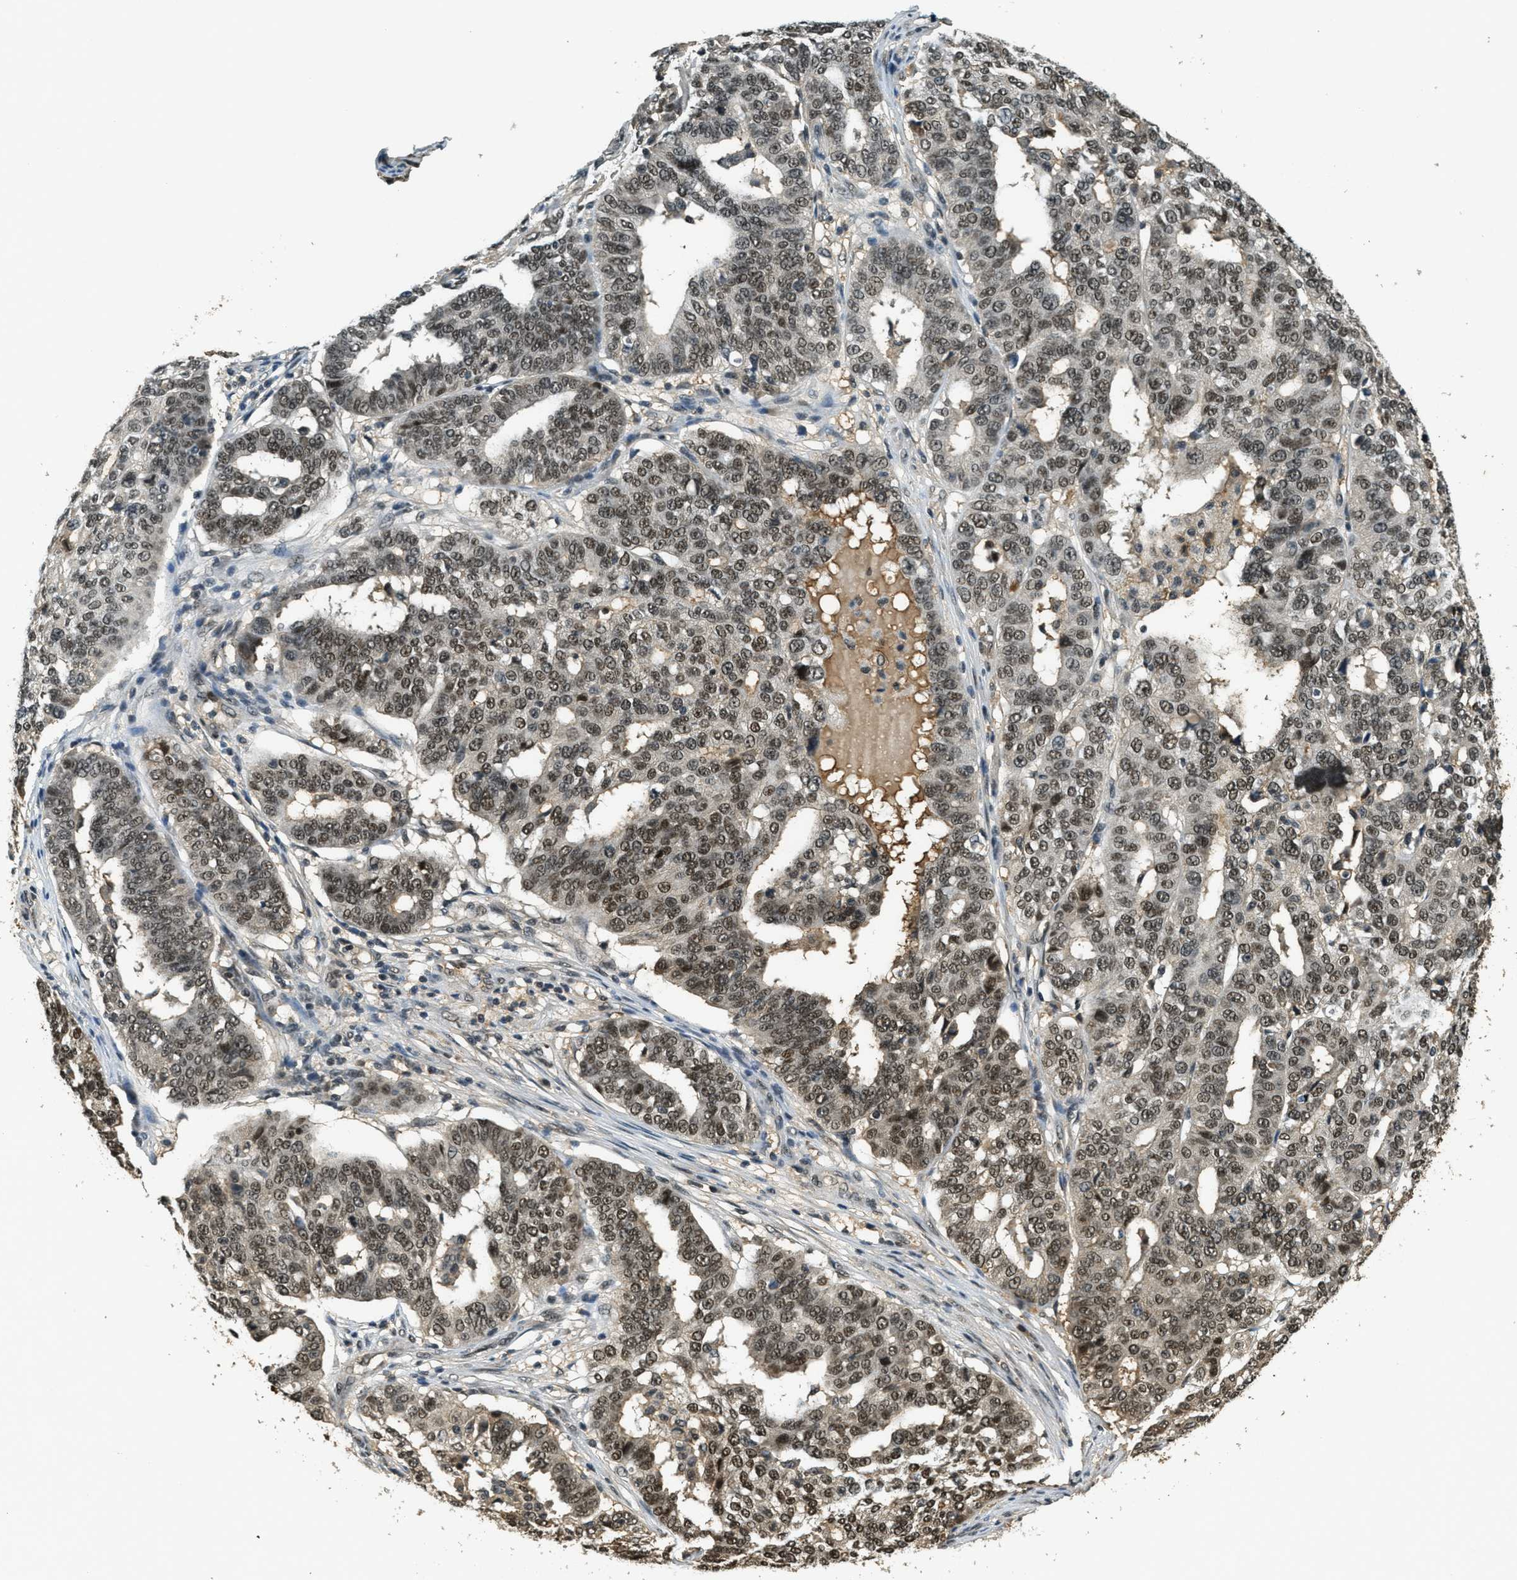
{"staining": {"intensity": "moderate", "quantity": ">75%", "location": "nuclear"}, "tissue": "ovarian cancer", "cell_type": "Tumor cells", "image_type": "cancer", "snomed": [{"axis": "morphology", "description": "Cystadenocarcinoma, serous, NOS"}, {"axis": "topography", "description": "Ovary"}], "caption": "Immunohistochemistry staining of ovarian serous cystadenocarcinoma, which demonstrates medium levels of moderate nuclear positivity in about >75% of tumor cells indicating moderate nuclear protein expression. The staining was performed using DAB (3,3'-diaminobenzidine) (brown) for protein detection and nuclei were counterstained in hematoxylin (blue).", "gene": "ZNF148", "patient": {"sex": "female", "age": 59}}